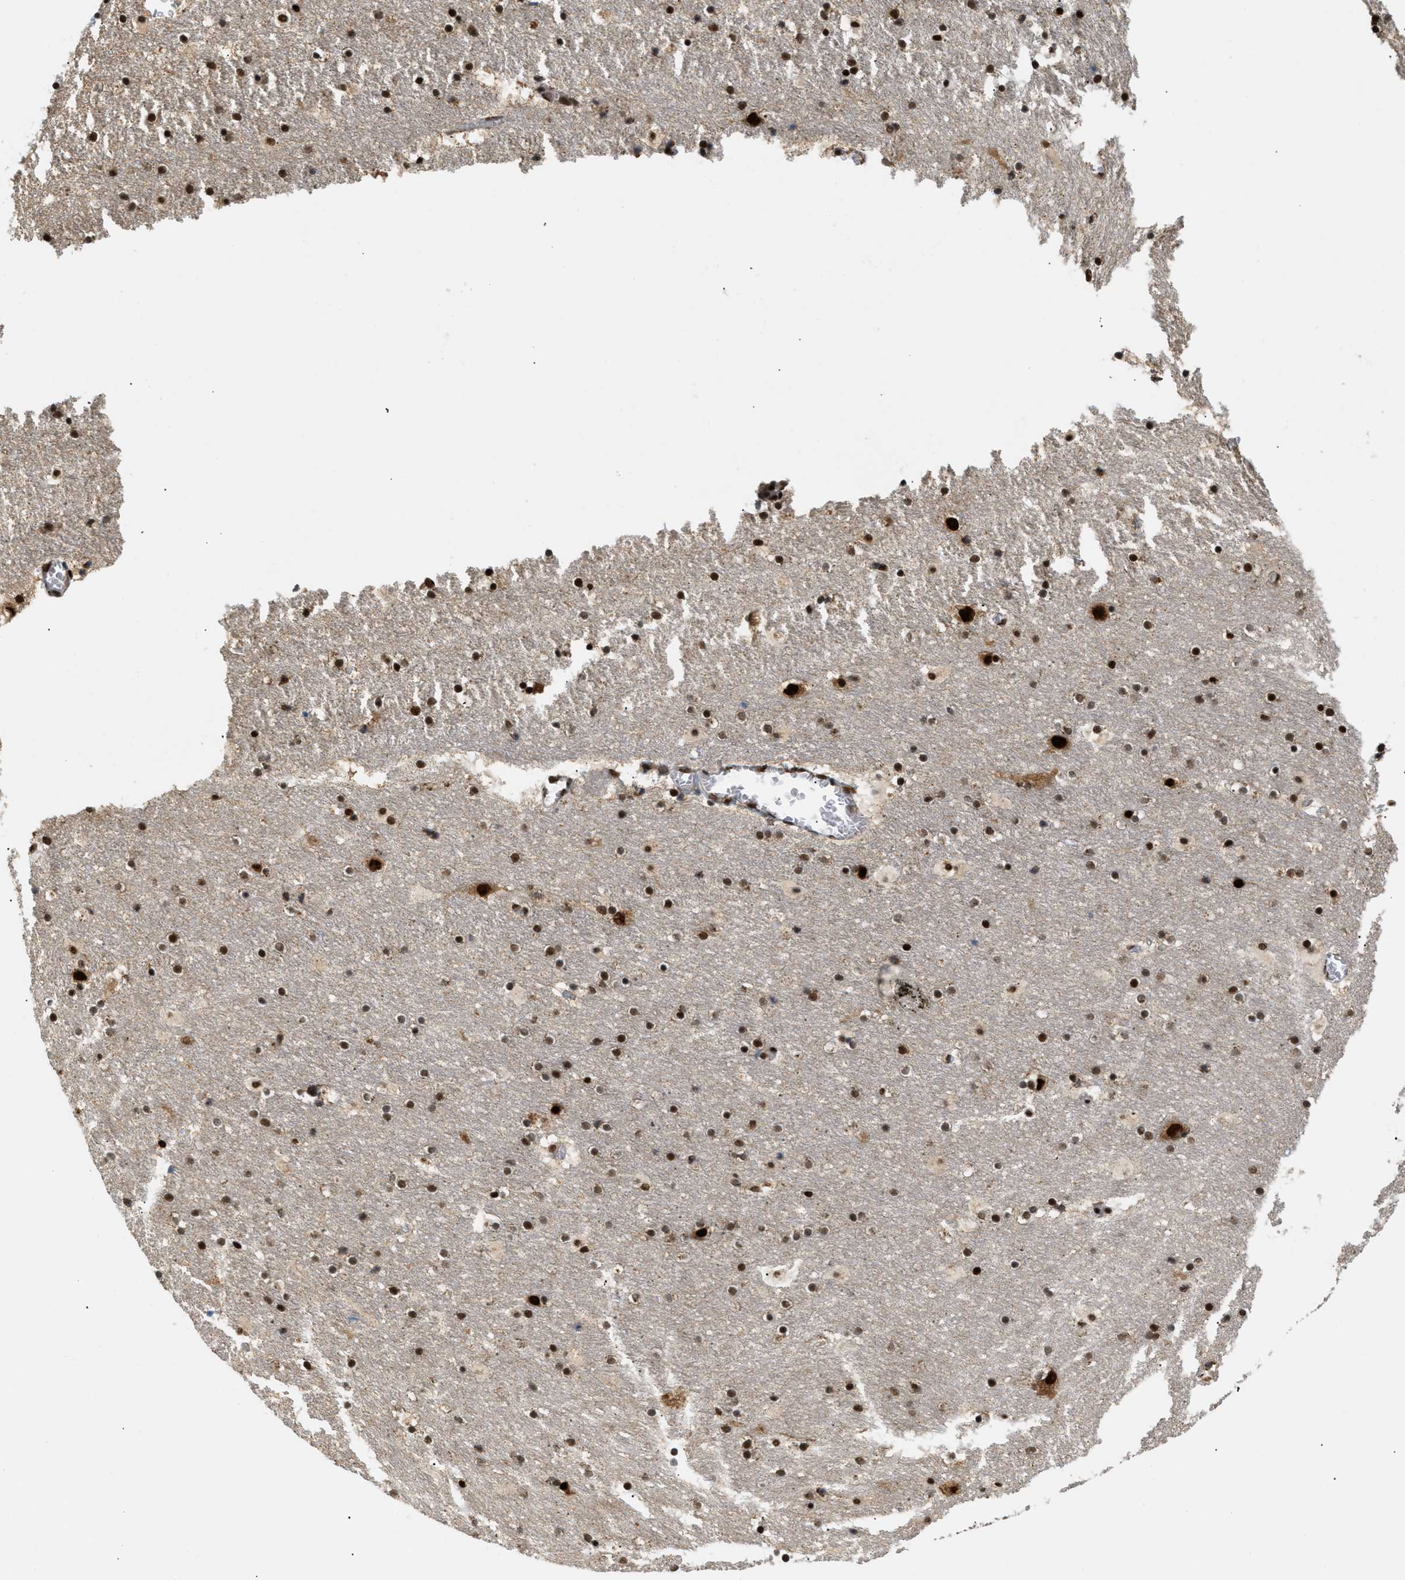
{"staining": {"intensity": "strong", "quantity": "25%-75%", "location": "nuclear"}, "tissue": "hippocampus", "cell_type": "Glial cells", "image_type": "normal", "snomed": [{"axis": "morphology", "description": "Normal tissue, NOS"}, {"axis": "topography", "description": "Hippocampus"}], "caption": "Immunohistochemical staining of benign hippocampus demonstrates 25%-75% levels of strong nuclear protein expression in about 25%-75% of glial cells.", "gene": "RBM5", "patient": {"sex": "male", "age": 45}}